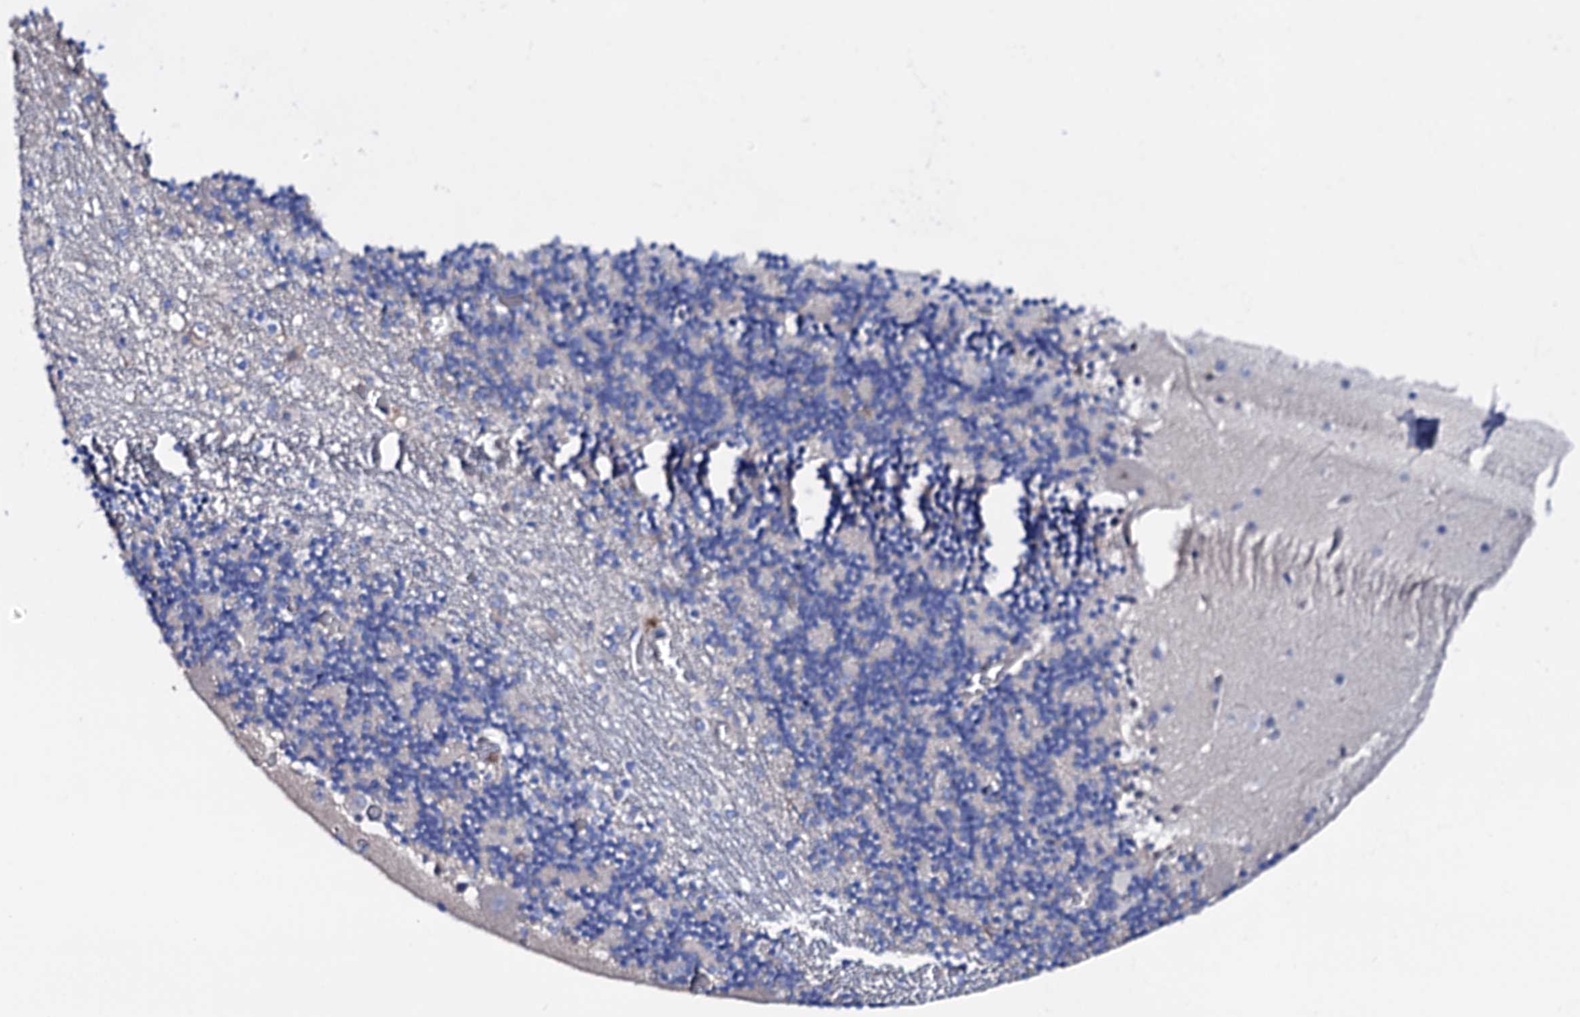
{"staining": {"intensity": "negative", "quantity": "none", "location": "none"}, "tissue": "cerebellum", "cell_type": "Cells in granular layer", "image_type": "normal", "snomed": [{"axis": "morphology", "description": "Normal tissue, NOS"}, {"axis": "topography", "description": "Cerebellum"}], "caption": "Immunohistochemical staining of normal cerebellum shows no significant expression in cells in granular layer.", "gene": "TRDN", "patient": {"sex": "female", "age": 28}}